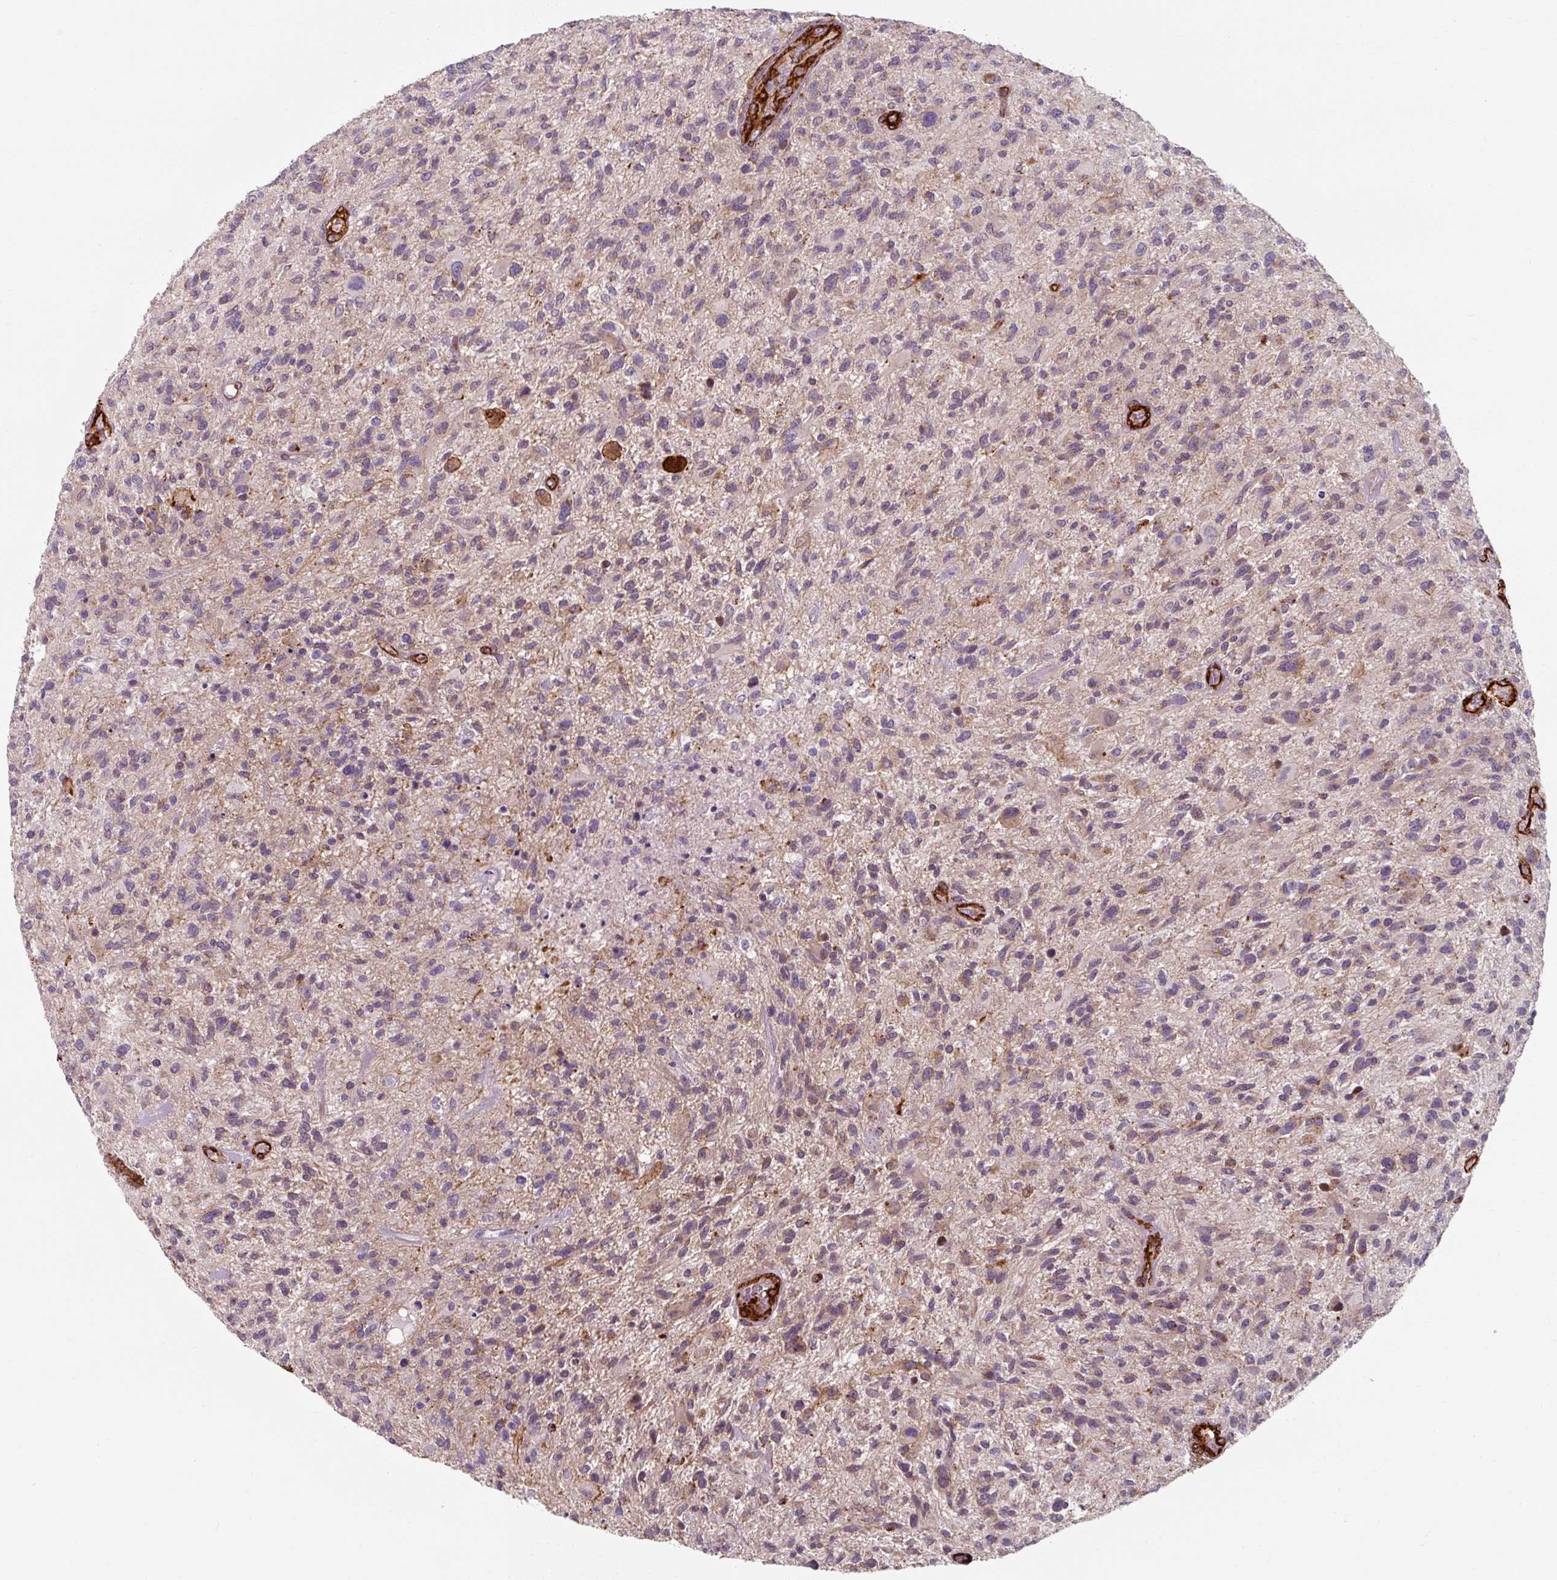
{"staining": {"intensity": "weak", "quantity": "<25%", "location": "cytoplasmic/membranous"}, "tissue": "glioma", "cell_type": "Tumor cells", "image_type": "cancer", "snomed": [{"axis": "morphology", "description": "Glioma, malignant, High grade"}, {"axis": "topography", "description": "Brain"}], "caption": "Immunohistochemistry (IHC) micrograph of neoplastic tissue: human glioma stained with DAB (3,3'-diaminobenzidine) shows no significant protein expression in tumor cells.", "gene": "MRPS5", "patient": {"sex": "male", "age": 47}}